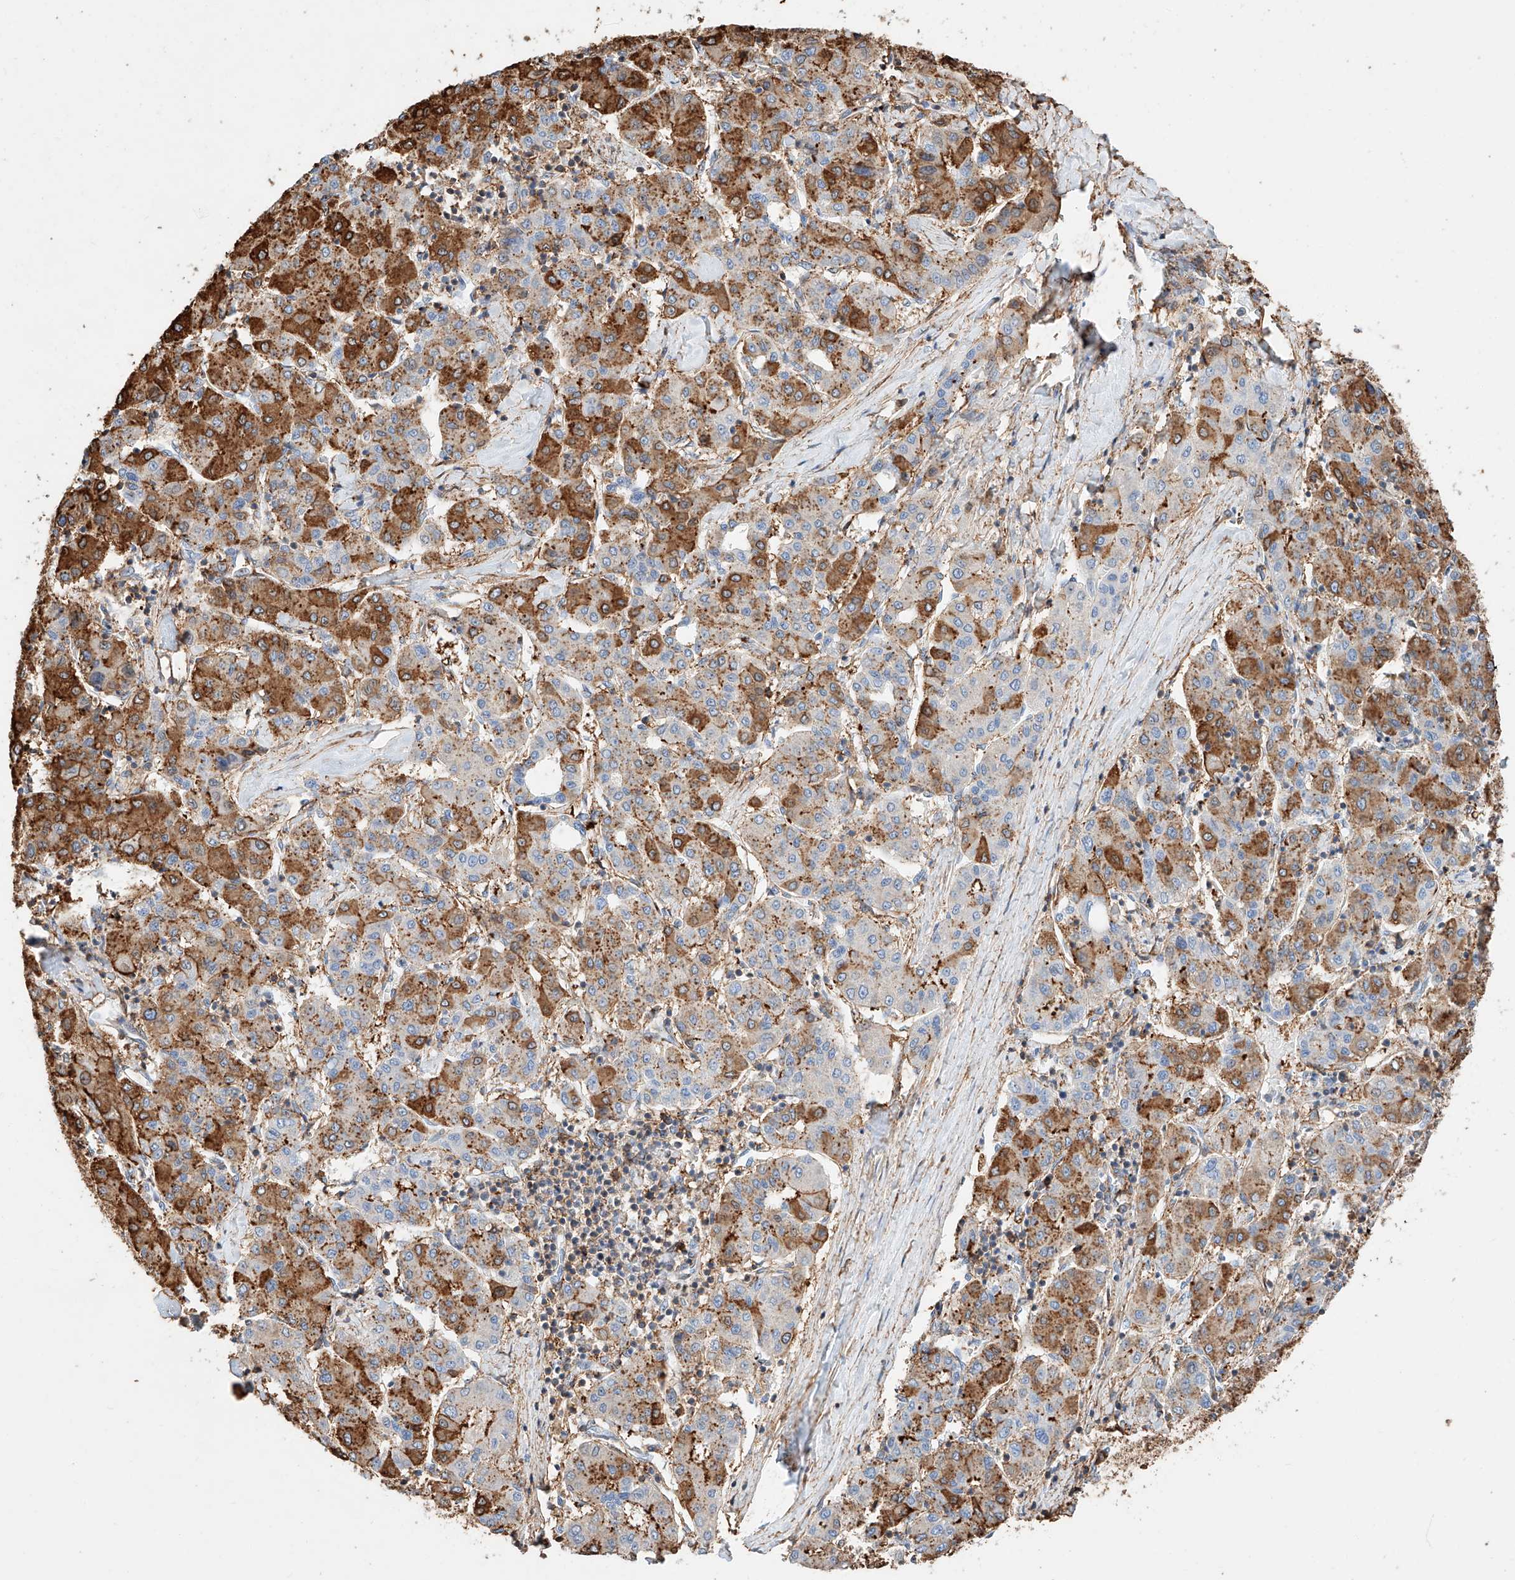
{"staining": {"intensity": "moderate", "quantity": "25%-75%", "location": "cytoplasmic/membranous"}, "tissue": "liver cancer", "cell_type": "Tumor cells", "image_type": "cancer", "snomed": [{"axis": "morphology", "description": "Carcinoma, Hepatocellular, NOS"}, {"axis": "topography", "description": "Liver"}], "caption": "Protein staining reveals moderate cytoplasmic/membranous positivity in approximately 25%-75% of tumor cells in liver cancer (hepatocellular carcinoma). The protein is stained brown, and the nuclei are stained in blue (DAB IHC with brightfield microscopy, high magnification).", "gene": "WFS1", "patient": {"sex": "male", "age": 65}}